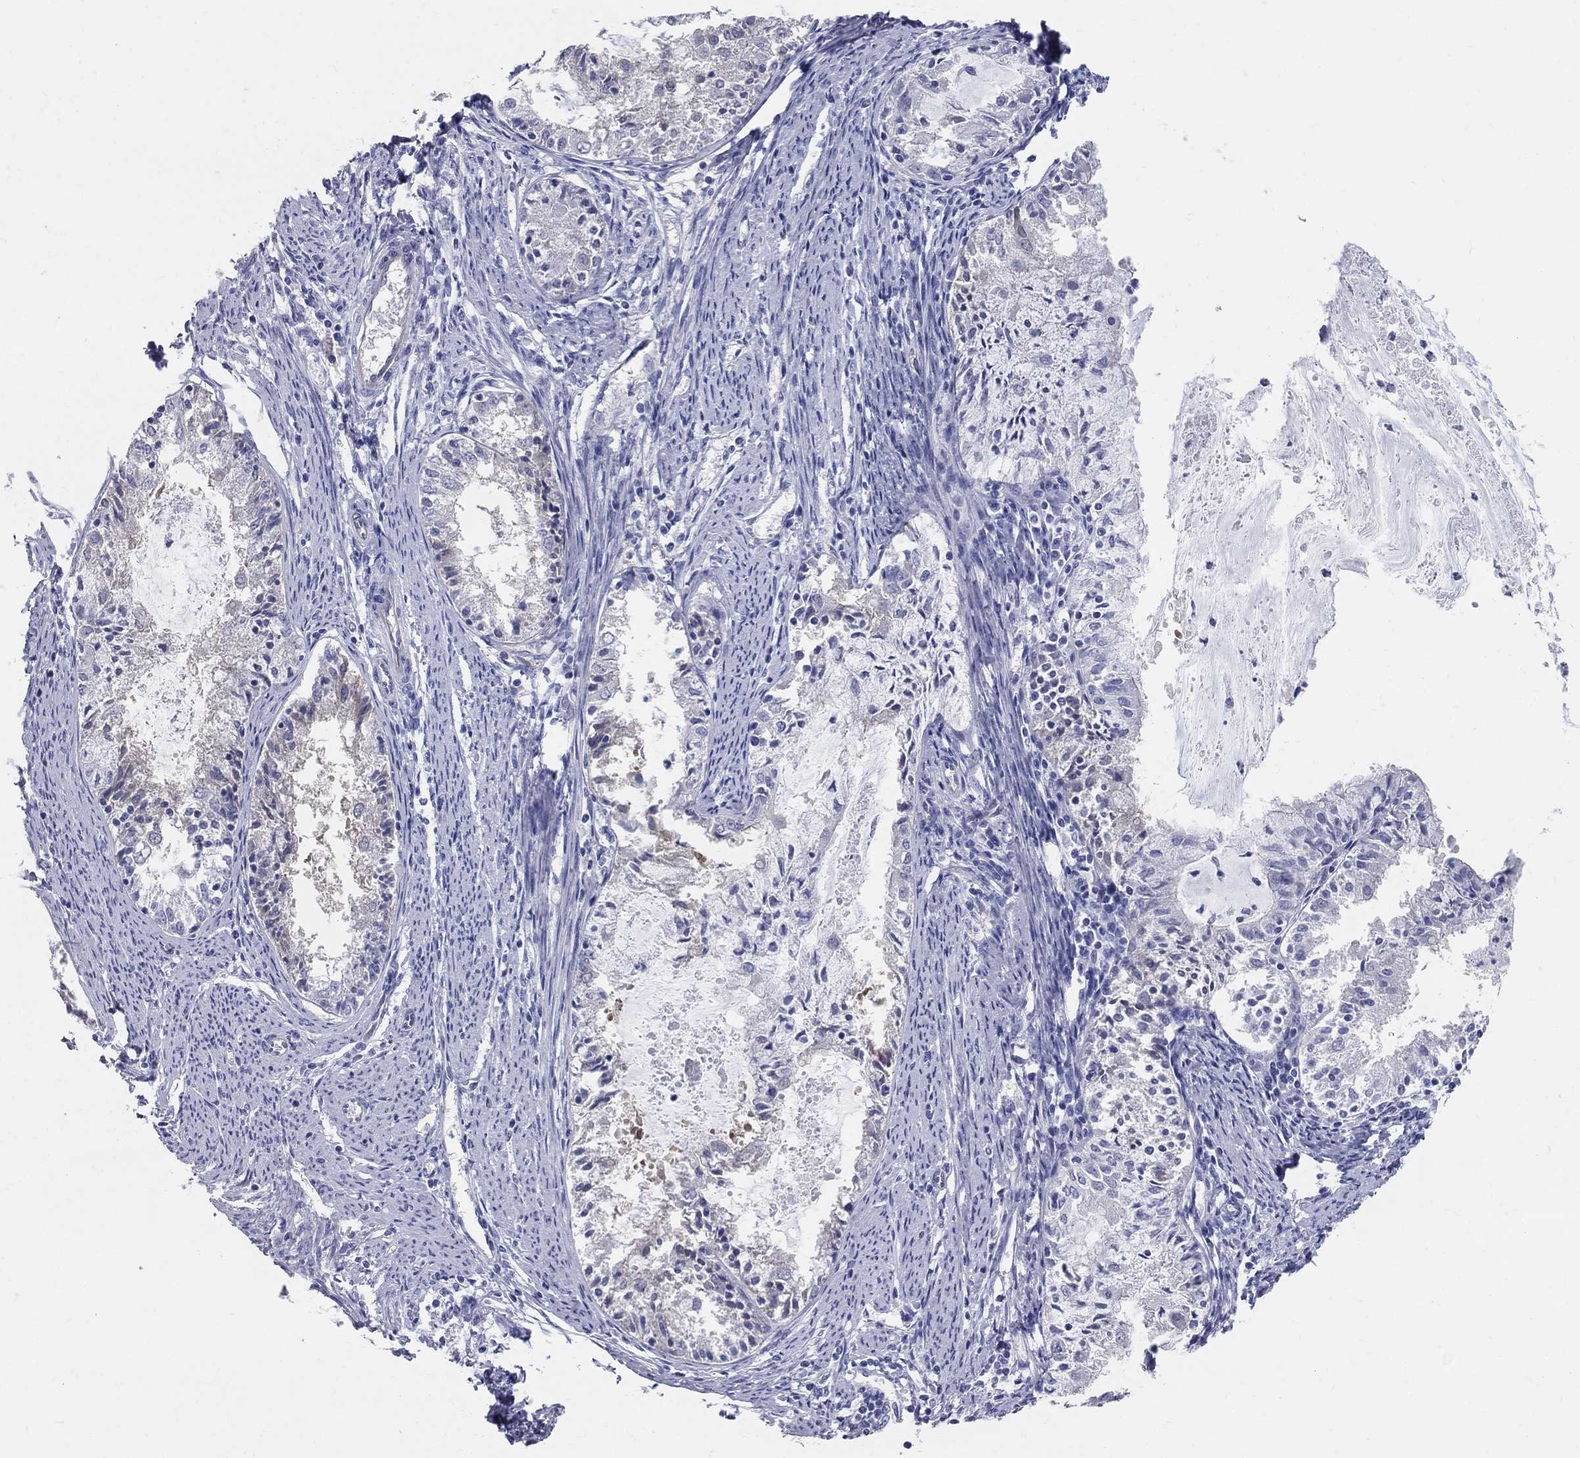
{"staining": {"intensity": "negative", "quantity": "none", "location": "none"}, "tissue": "endometrial cancer", "cell_type": "Tumor cells", "image_type": "cancer", "snomed": [{"axis": "morphology", "description": "Adenocarcinoma, NOS"}, {"axis": "topography", "description": "Endometrium"}], "caption": "Immunohistochemistry micrograph of adenocarcinoma (endometrial) stained for a protein (brown), which exhibits no positivity in tumor cells.", "gene": "AOX1", "patient": {"sex": "female", "age": 57}}